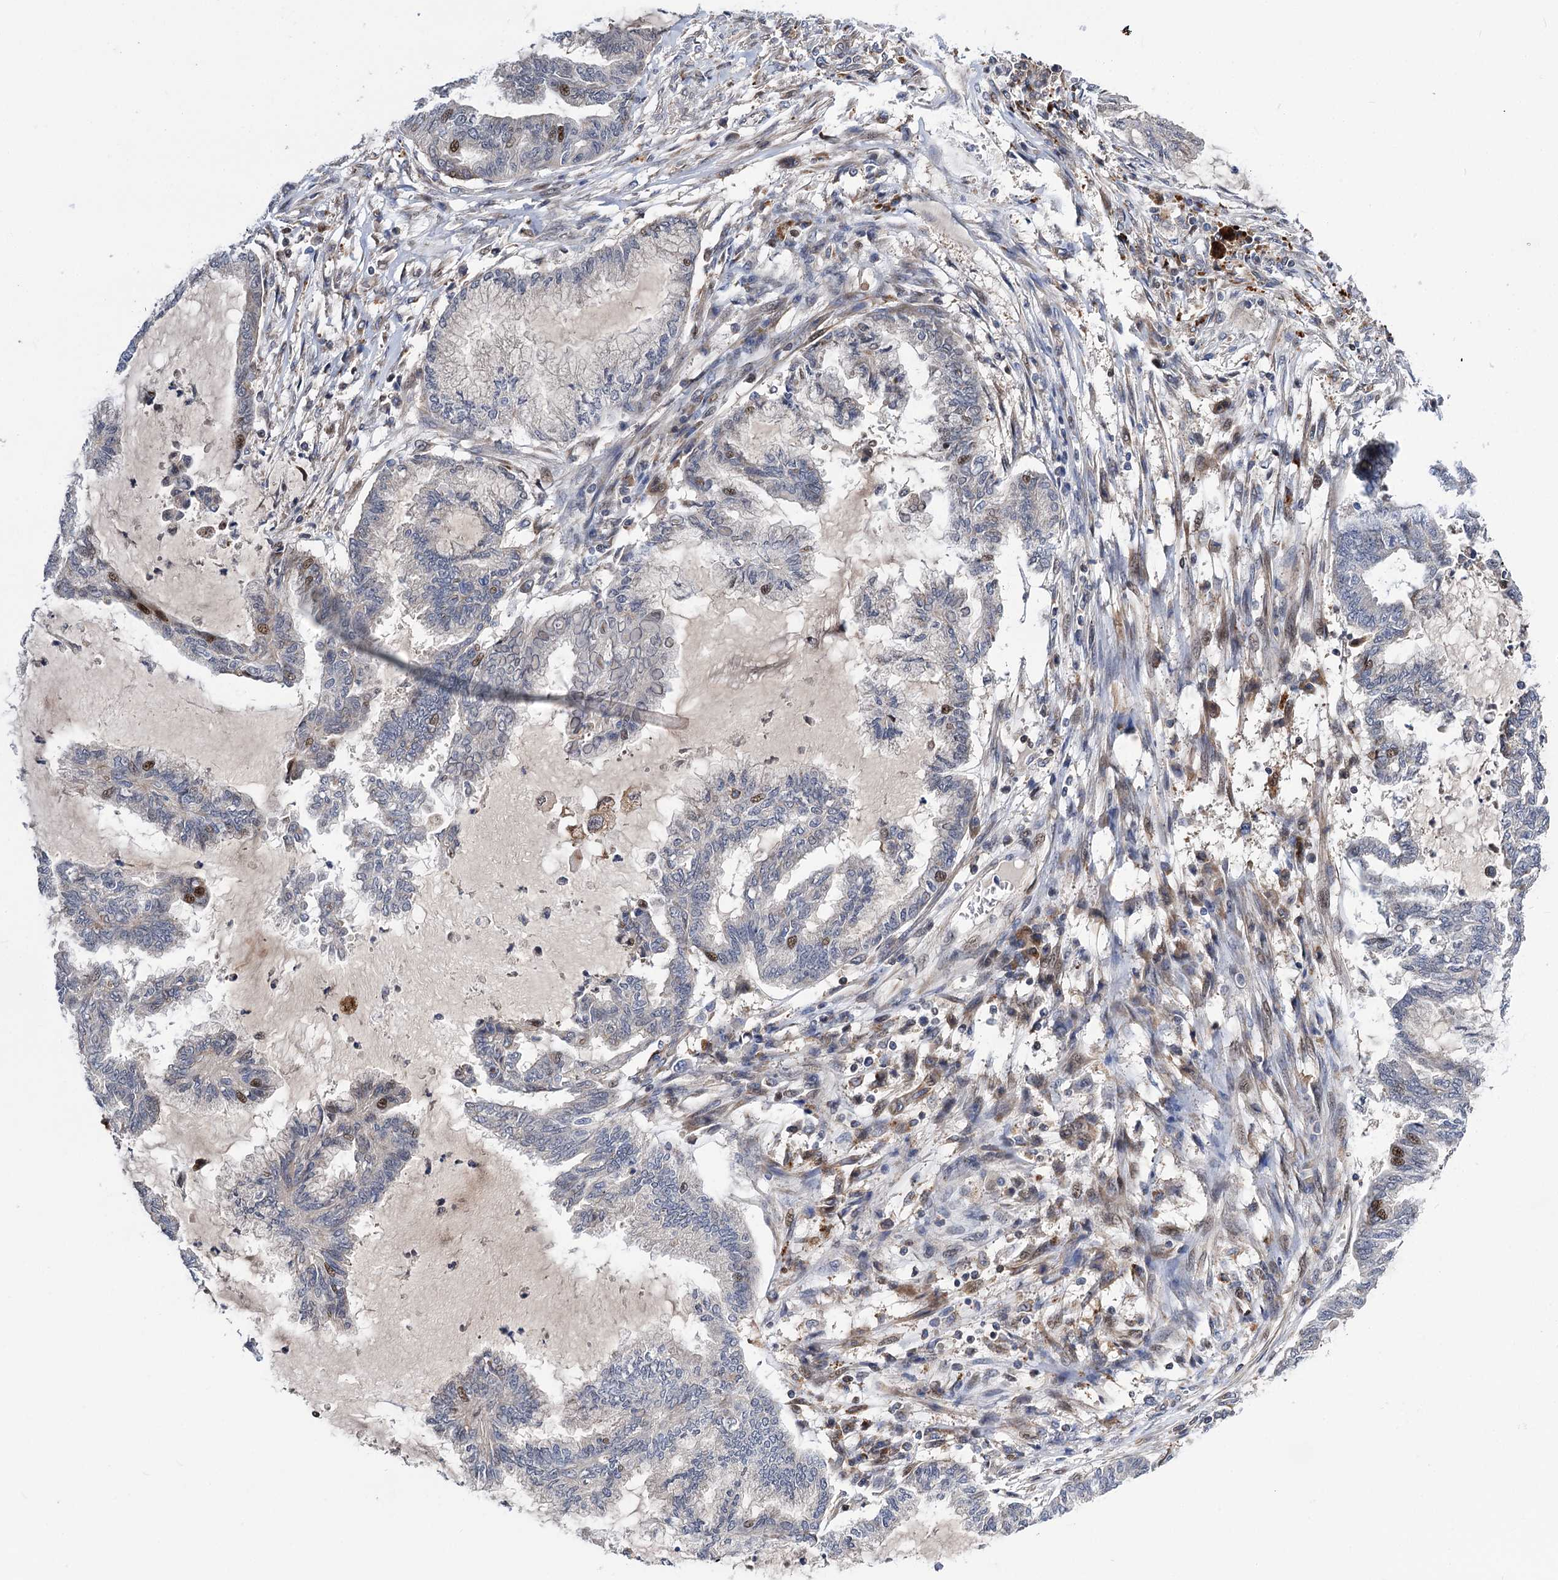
{"staining": {"intensity": "moderate", "quantity": "<25%", "location": "nuclear"}, "tissue": "endometrial cancer", "cell_type": "Tumor cells", "image_type": "cancer", "snomed": [{"axis": "morphology", "description": "Adenocarcinoma, NOS"}, {"axis": "topography", "description": "Endometrium"}], "caption": "This histopathology image reveals adenocarcinoma (endometrial) stained with immunohistochemistry (IHC) to label a protein in brown. The nuclear of tumor cells show moderate positivity for the protein. Nuclei are counter-stained blue.", "gene": "UBR1", "patient": {"sex": "female", "age": 86}}